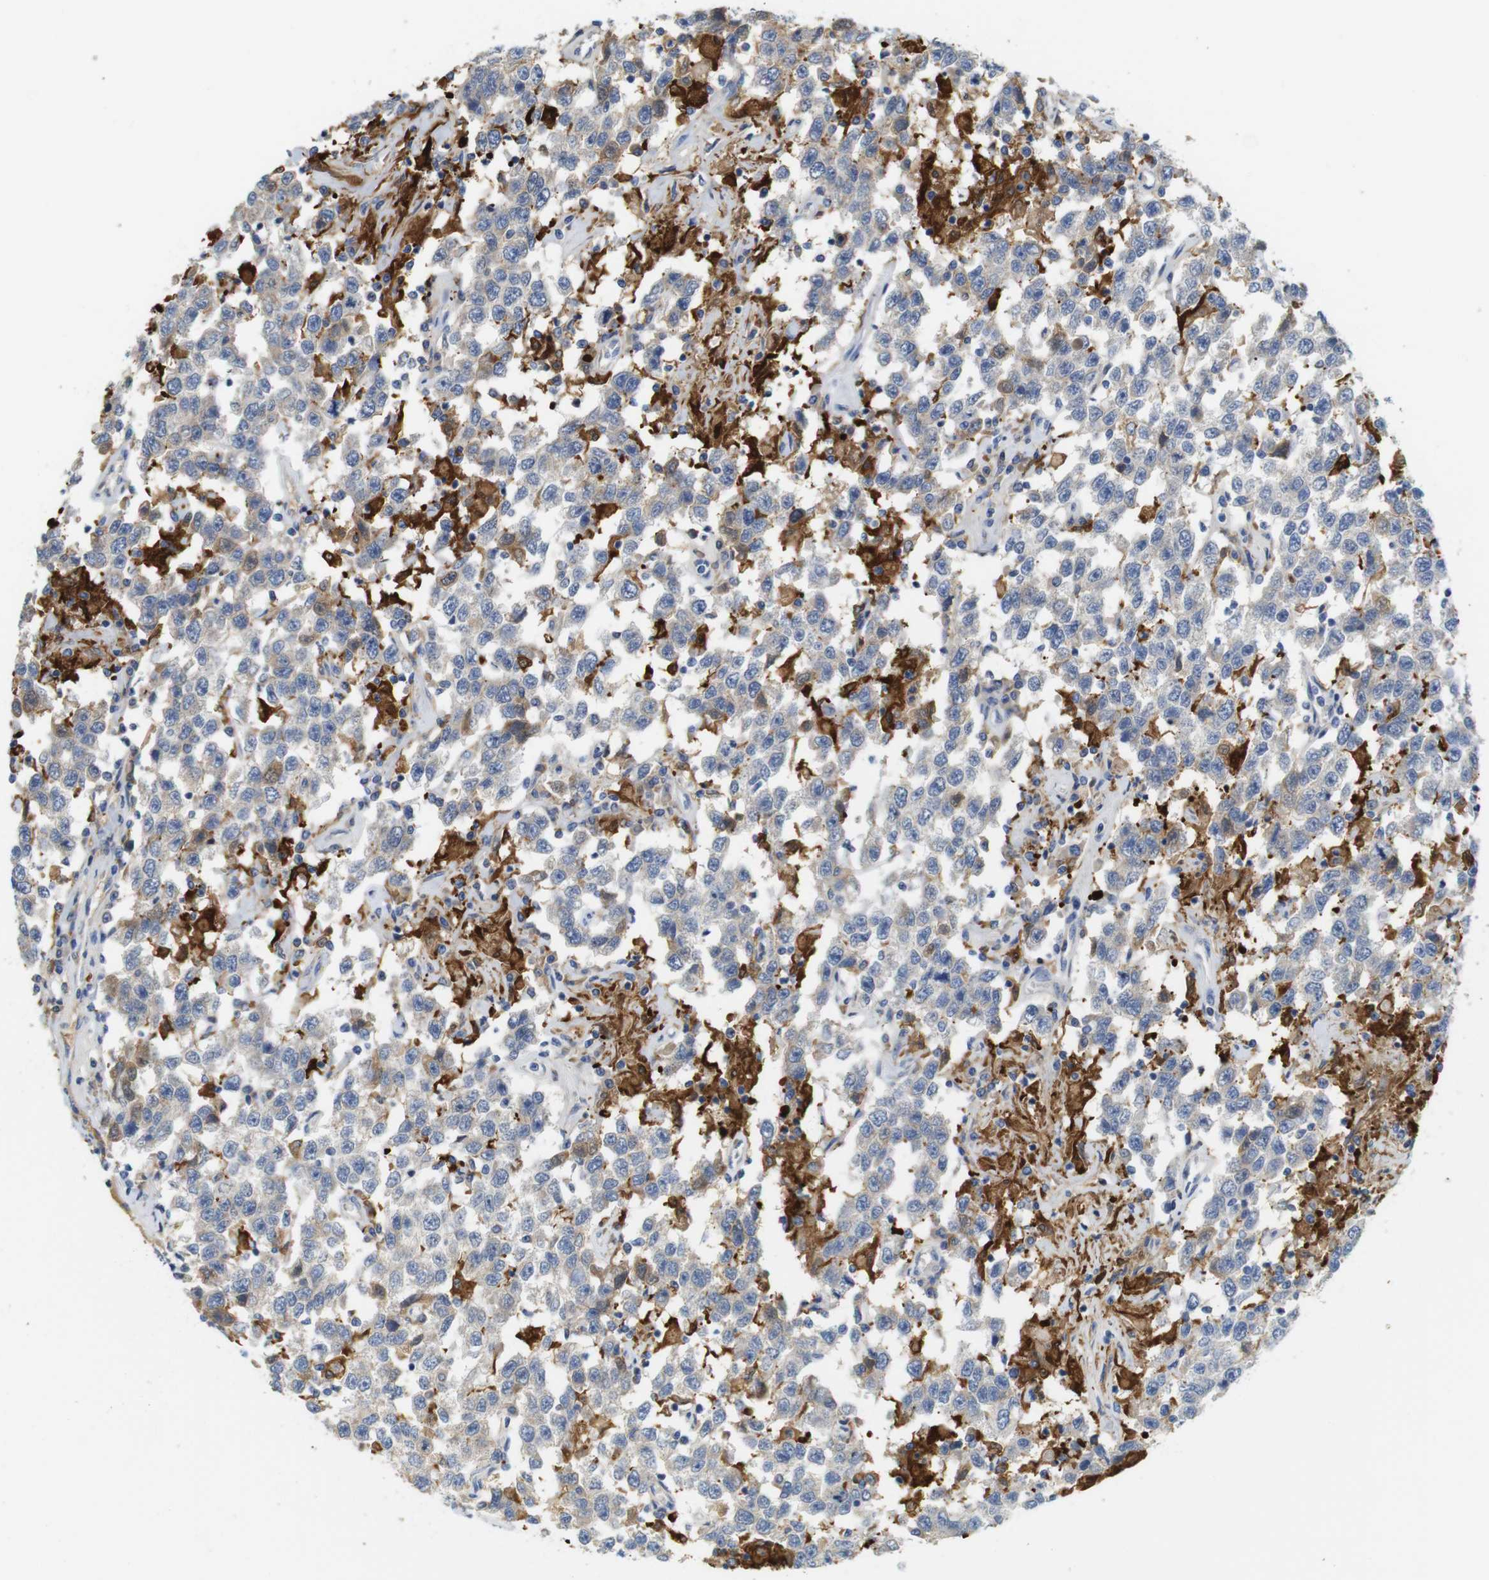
{"staining": {"intensity": "negative", "quantity": "none", "location": "none"}, "tissue": "testis cancer", "cell_type": "Tumor cells", "image_type": "cancer", "snomed": [{"axis": "morphology", "description": "Seminoma, NOS"}, {"axis": "topography", "description": "Testis"}], "caption": "DAB (3,3'-diaminobenzidine) immunohistochemical staining of human testis cancer shows no significant positivity in tumor cells.", "gene": "NEBL", "patient": {"sex": "male", "age": 41}}